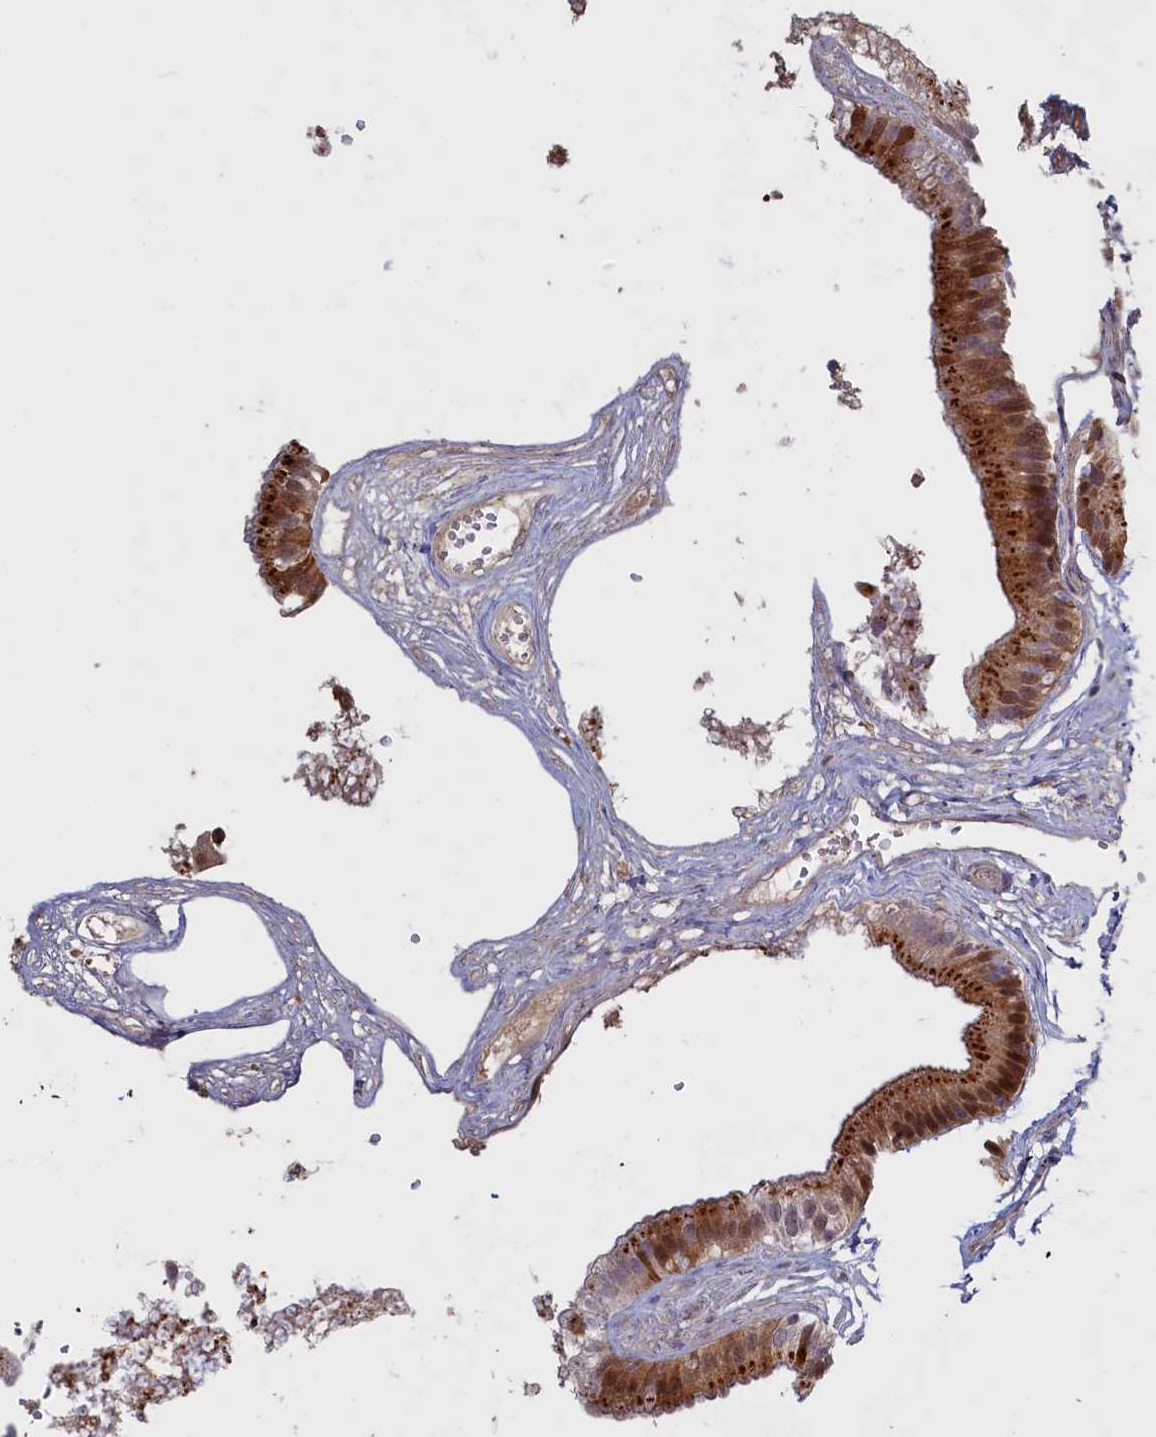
{"staining": {"intensity": "strong", "quantity": ">75%", "location": "cytoplasmic/membranous,nuclear"}, "tissue": "gallbladder", "cell_type": "Glandular cells", "image_type": "normal", "snomed": [{"axis": "morphology", "description": "Normal tissue, NOS"}, {"axis": "topography", "description": "Gallbladder"}], "caption": "Protein expression analysis of benign human gallbladder reveals strong cytoplasmic/membranous,nuclear staining in approximately >75% of glandular cells. (IHC, brightfield microscopy, high magnification).", "gene": "UCHL3", "patient": {"sex": "female", "age": 54}}